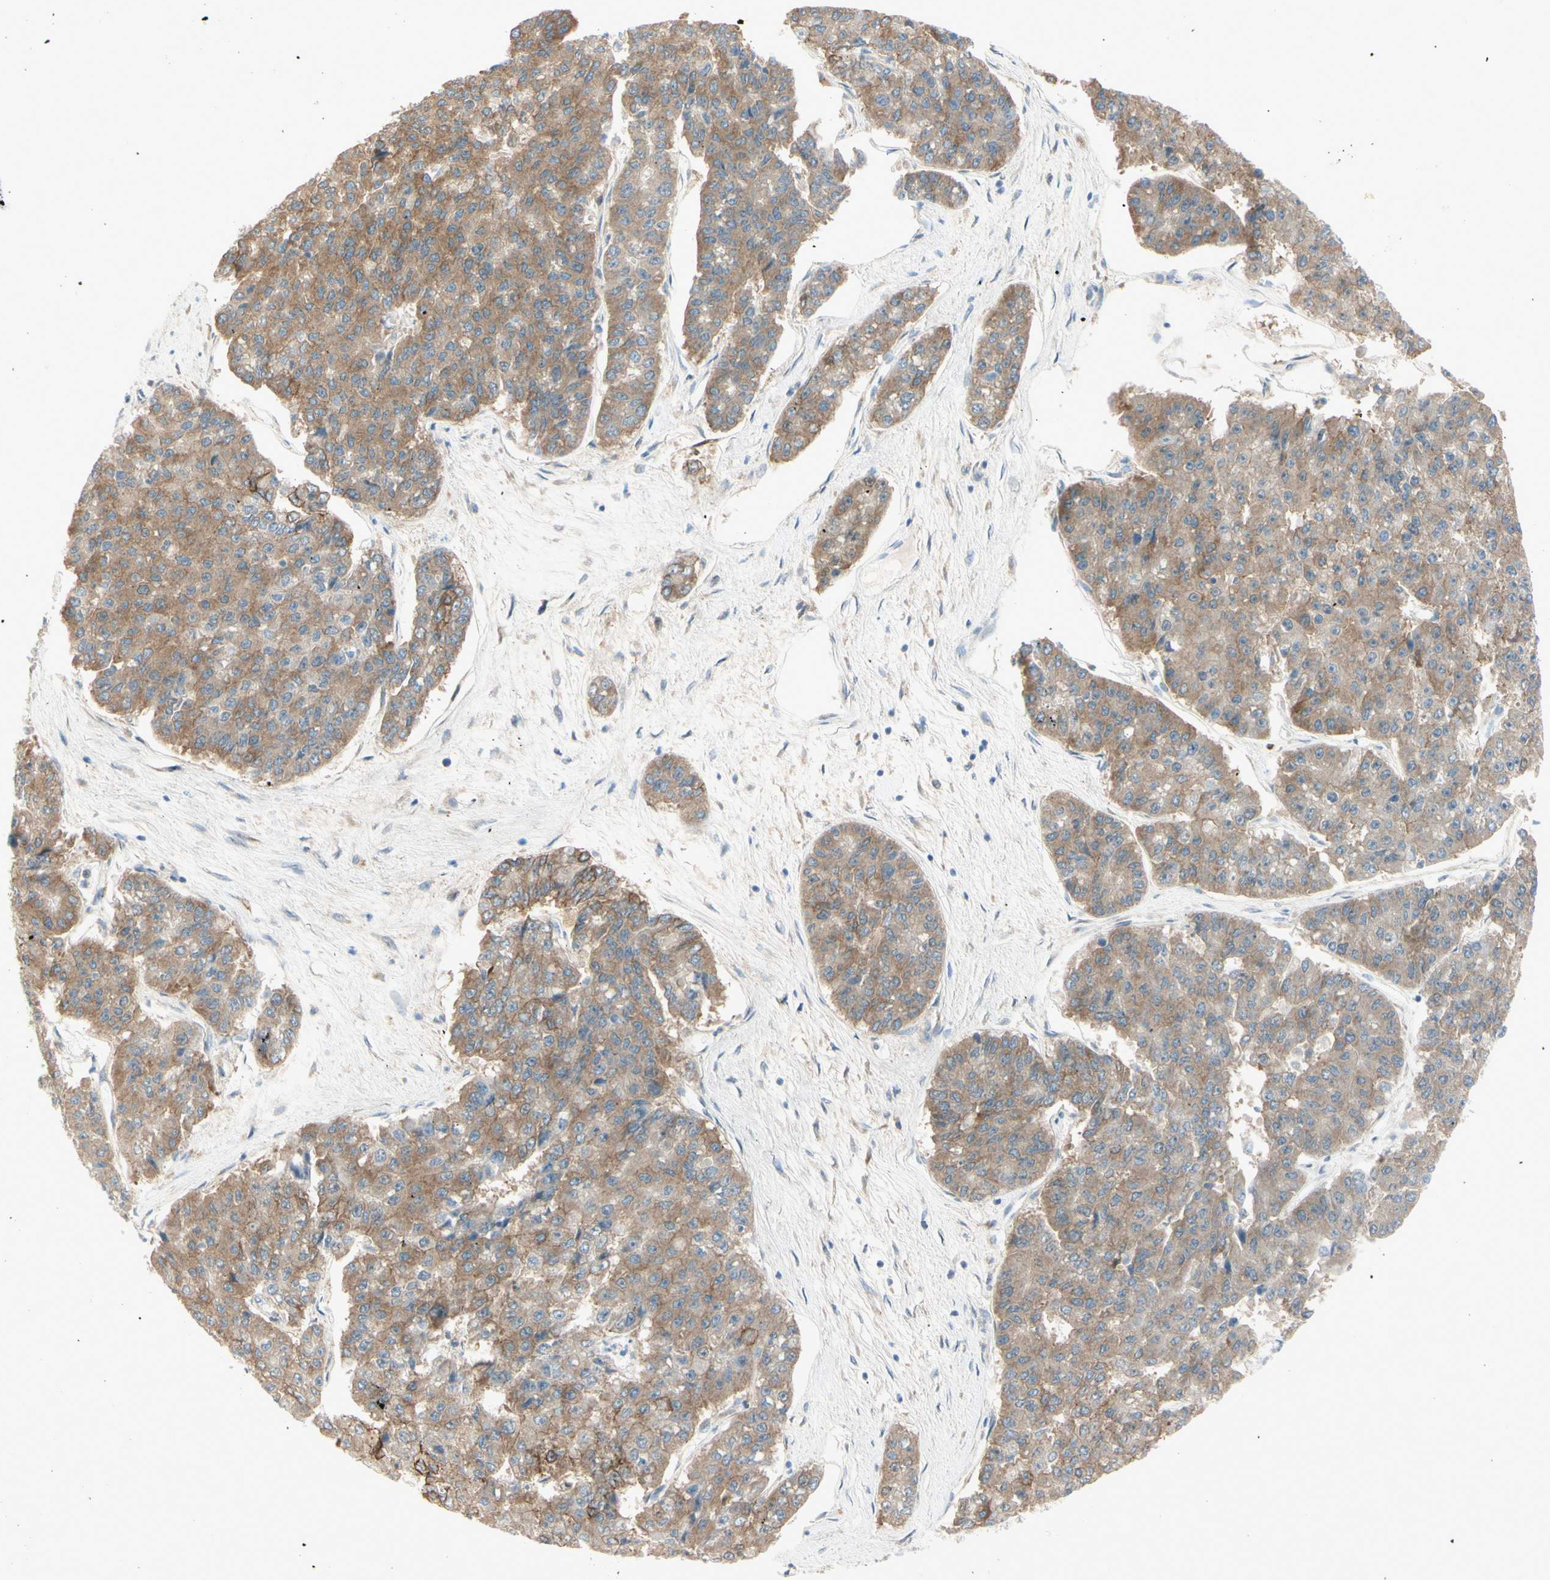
{"staining": {"intensity": "moderate", "quantity": ">75%", "location": "cytoplasmic/membranous"}, "tissue": "pancreatic cancer", "cell_type": "Tumor cells", "image_type": "cancer", "snomed": [{"axis": "morphology", "description": "Adenocarcinoma, NOS"}, {"axis": "topography", "description": "Pancreas"}], "caption": "Pancreatic adenocarcinoma stained for a protein exhibits moderate cytoplasmic/membranous positivity in tumor cells.", "gene": "PTTG1", "patient": {"sex": "male", "age": 50}}